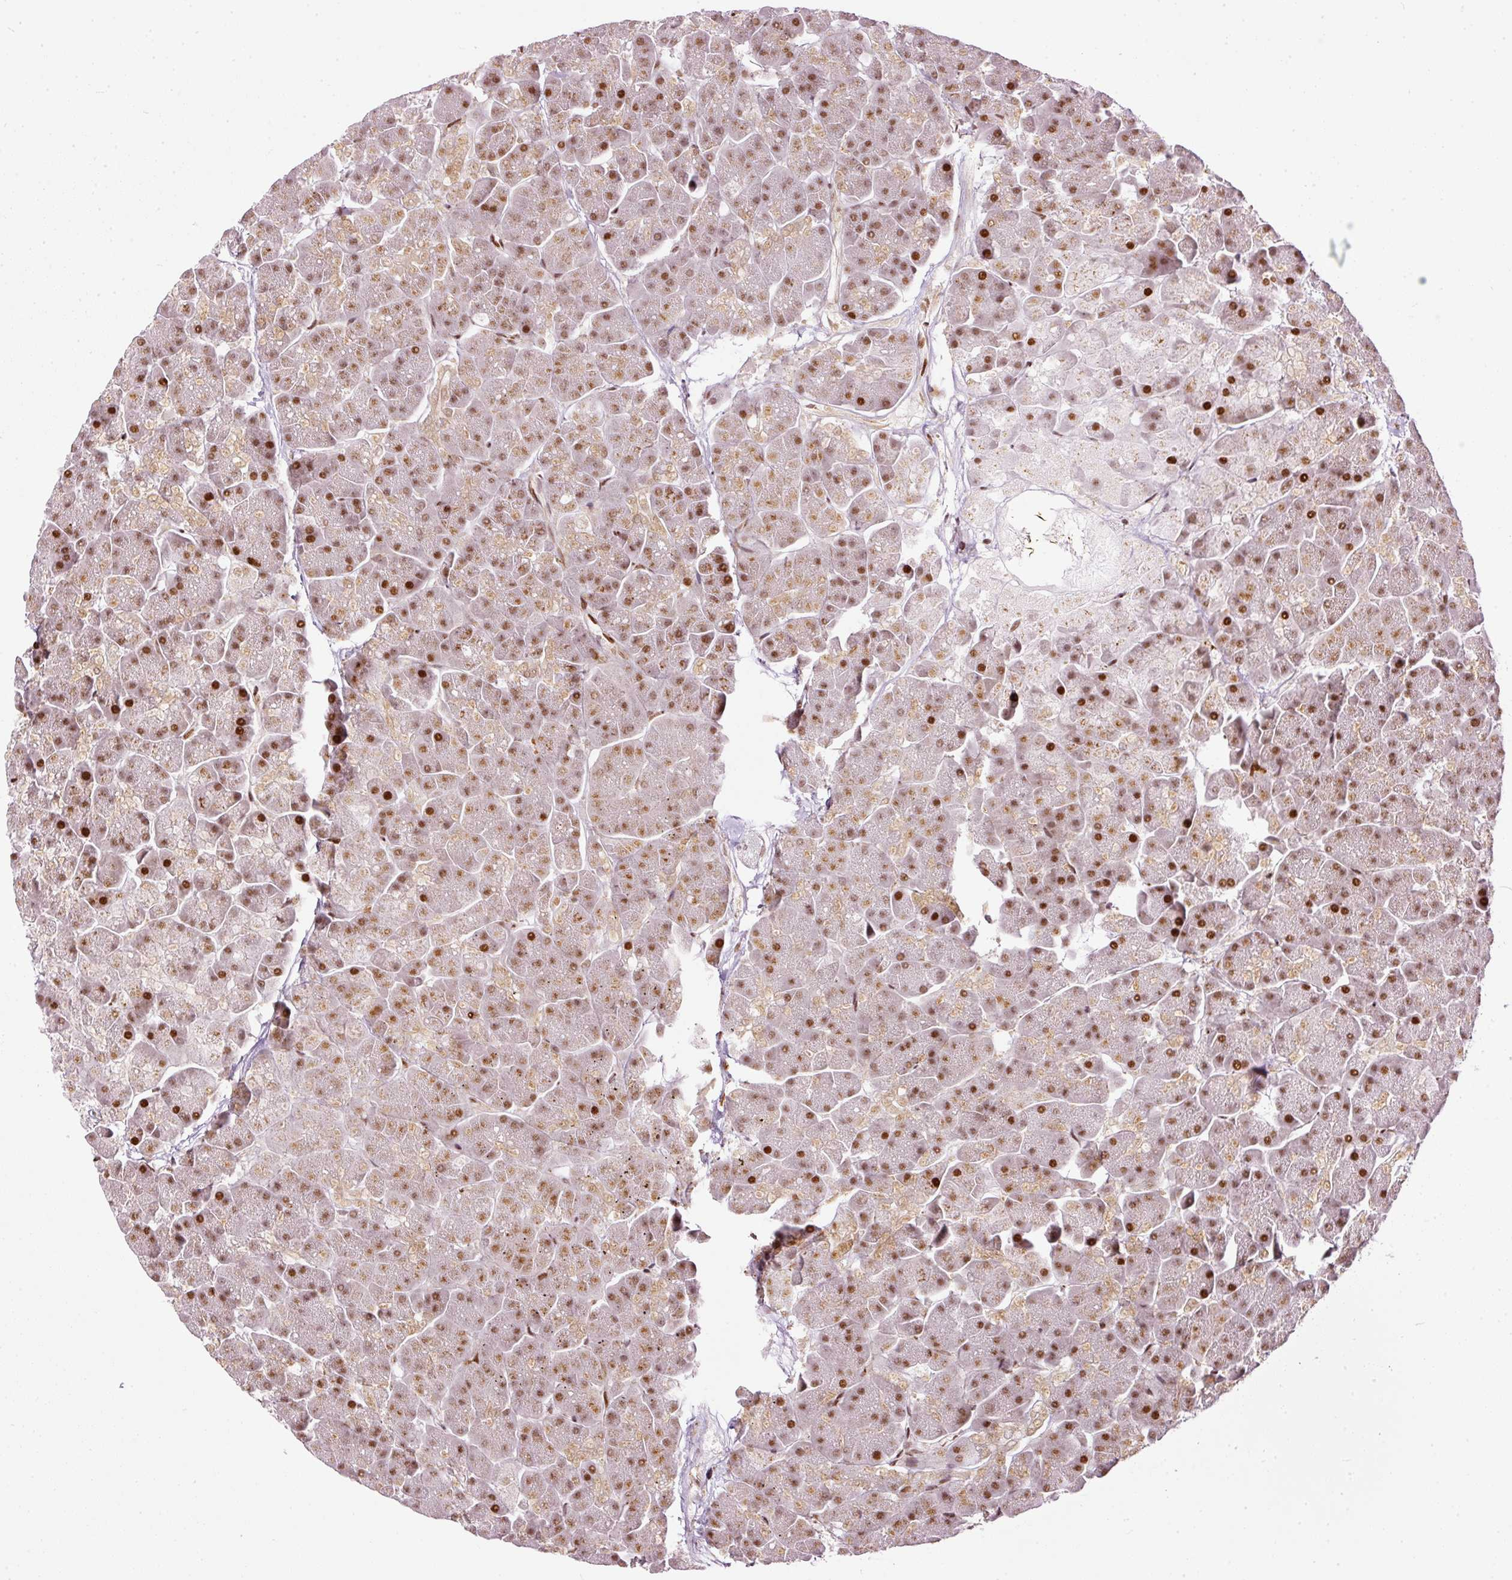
{"staining": {"intensity": "strong", "quantity": "25%-75%", "location": "nuclear"}, "tissue": "pancreas", "cell_type": "Exocrine glandular cells", "image_type": "normal", "snomed": [{"axis": "morphology", "description": "Normal tissue, NOS"}, {"axis": "topography", "description": "Pancreas"}, {"axis": "topography", "description": "Peripheral nerve tissue"}], "caption": "Immunohistochemistry (IHC) staining of unremarkable pancreas, which demonstrates high levels of strong nuclear expression in about 25%-75% of exocrine glandular cells indicating strong nuclear protein expression. The staining was performed using DAB (3,3'-diaminobenzidine) (brown) for protein detection and nuclei were counterstained in hematoxylin (blue).", "gene": "ZNF778", "patient": {"sex": "male", "age": 54}}